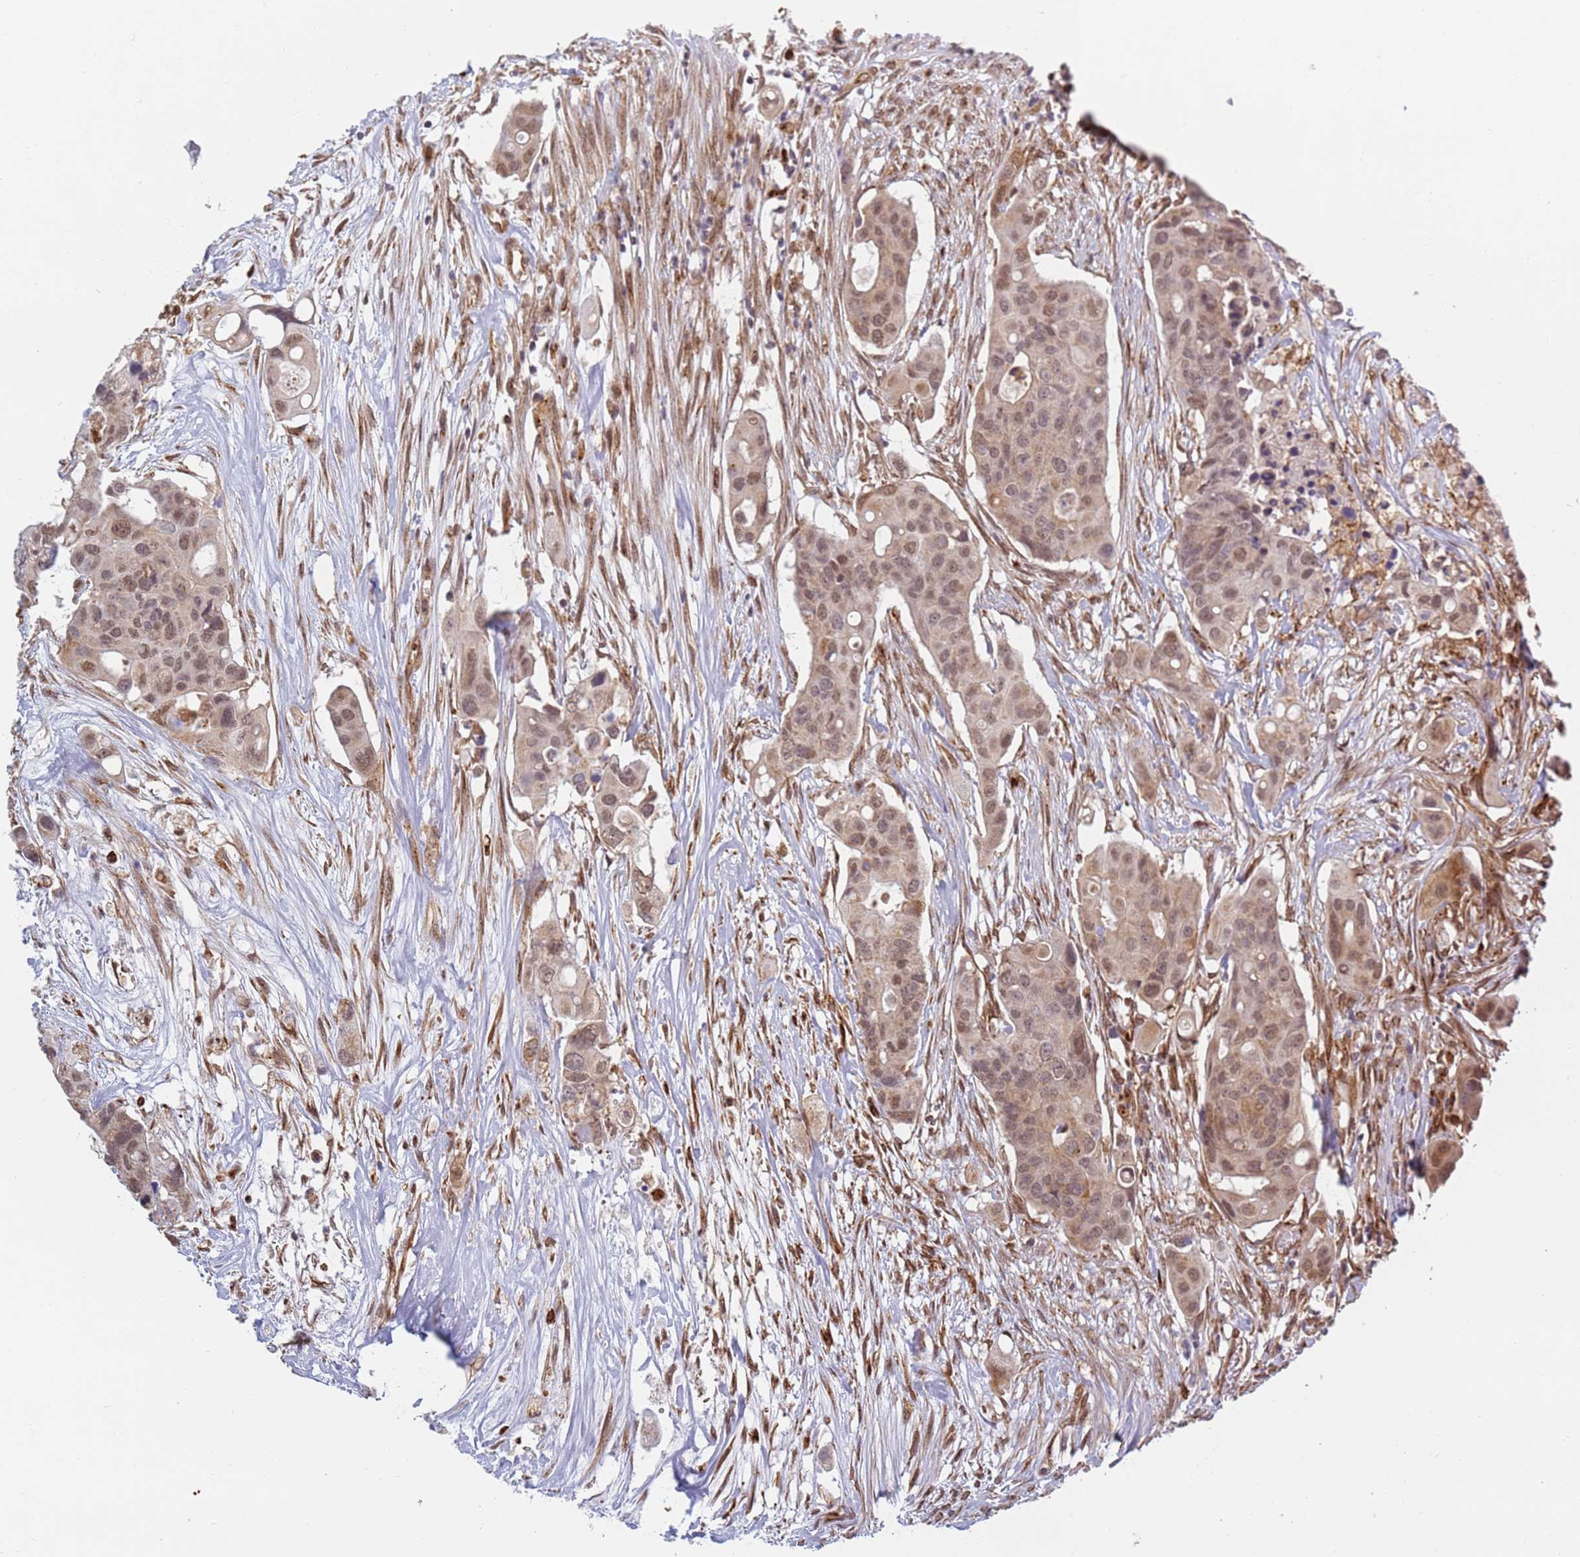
{"staining": {"intensity": "moderate", "quantity": ">75%", "location": "nuclear"}, "tissue": "colorectal cancer", "cell_type": "Tumor cells", "image_type": "cancer", "snomed": [{"axis": "morphology", "description": "Adenocarcinoma, NOS"}, {"axis": "topography", "description": "Colon"}], "caption": "The photomicrograph displays a brown stain indicating the presence of a protein in the nuclear of tumor cells in colorectal cancer (adenocarcinoma). Using DAB (3,3'-diaminobenzidine) (brown) and hematoxylin (blue) stains, captured at high magnification using brightfield microscopy.", "gene": "CEP170", "patient": {"sex": "male", "age": 77}}